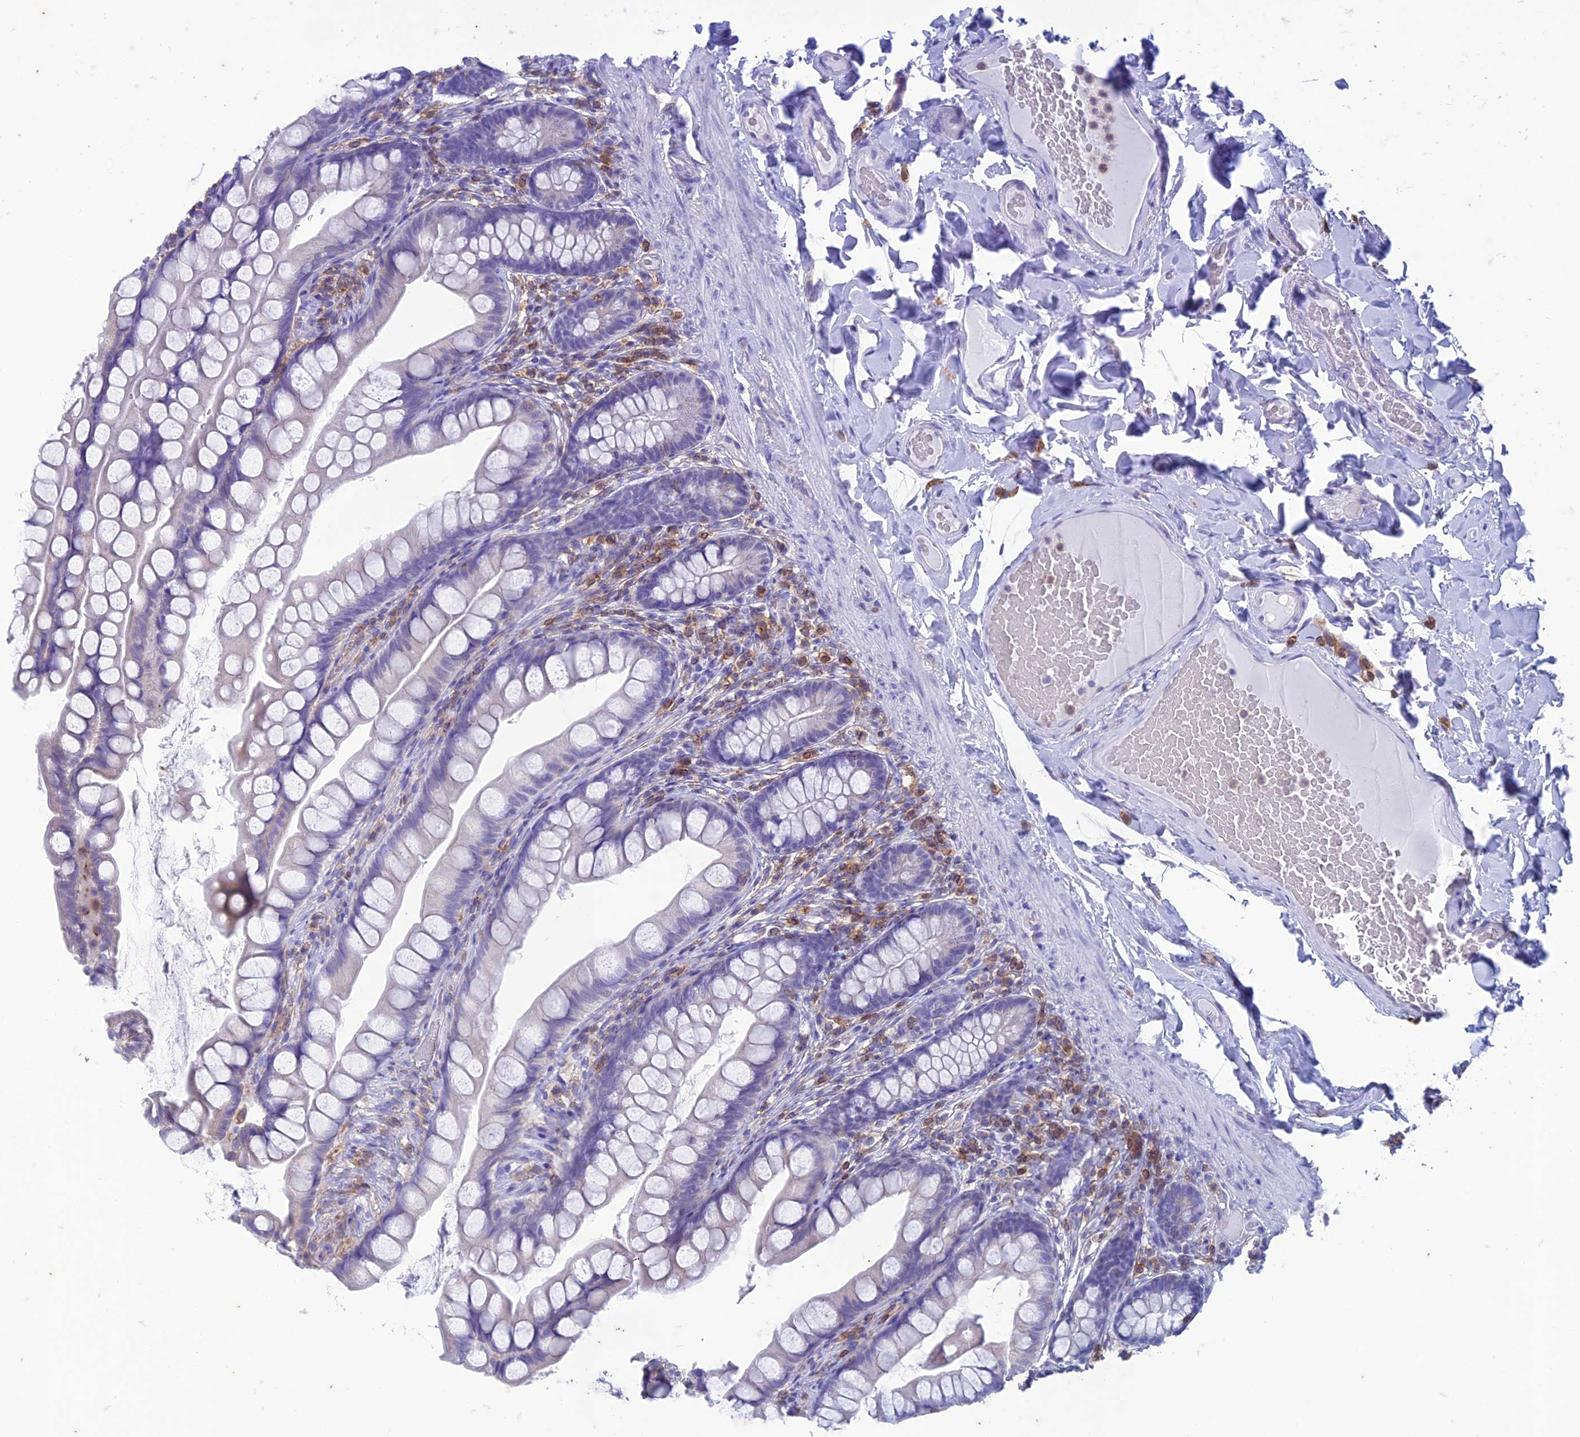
{"staining": {"intensity": "negative", "quantity": "none", "location": "none"}, "tissue": "small intestine", "cell_type": "Glandular cells", "image_type": "normal", "snomed": [{"axis": "morphology", "description": "Normal tissue, NOS"}, {"axis": "topography", "description": "Small intestine"}], "caption": "DAB (3,3'-diaminobenzidine) immunohistochemical staining of unremarkable small intestine displays no significant expression in glandular cells.", "gene": "FGF7", "patient": {"sex": "male", "age": 70}}